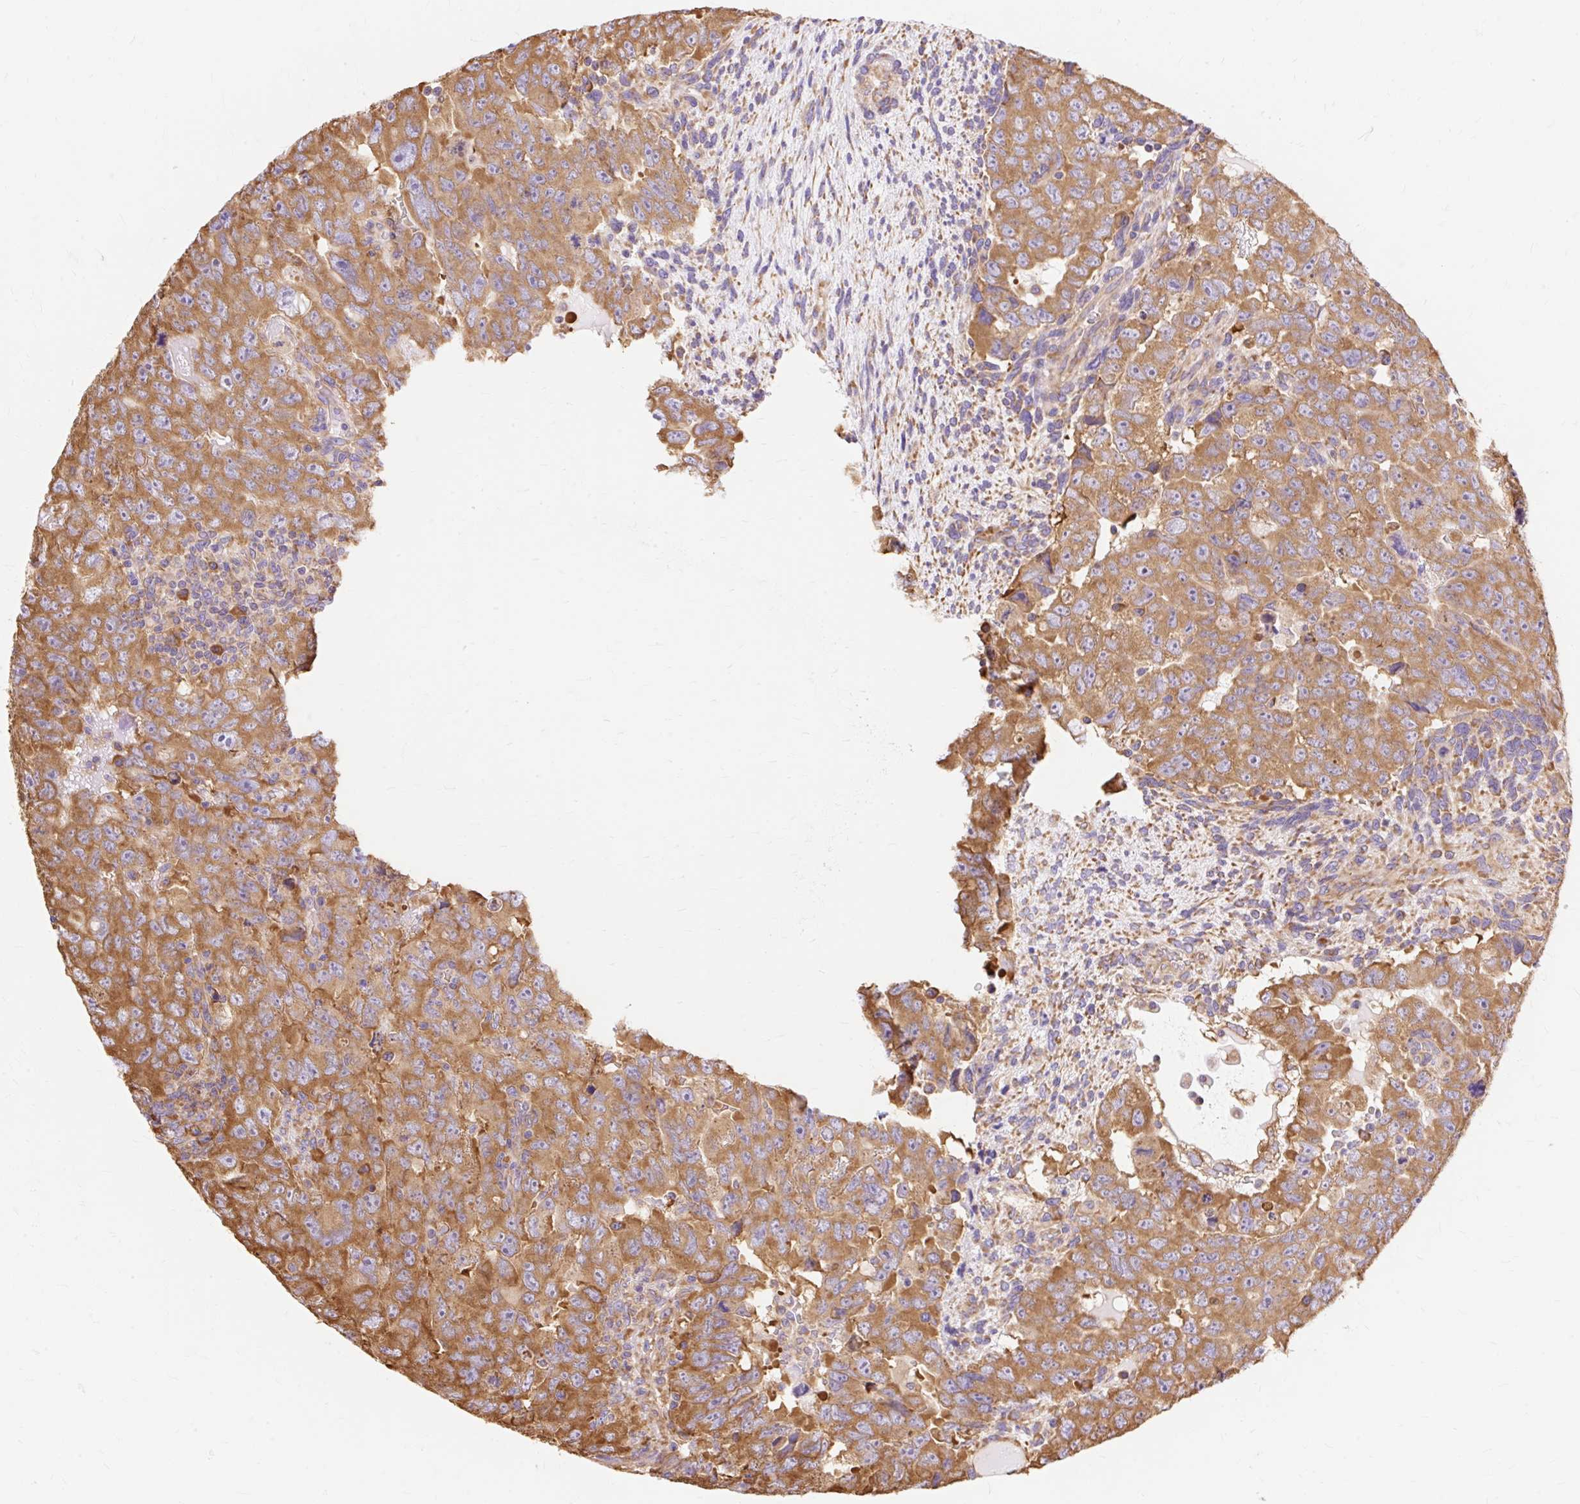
{"staining": {"intensity": "moderate", "quantity": ">75%", "location": "cytoplasmic/membranous"}, "tissue": "testis cancer", "cell_type": "Tumor cells", "image_type": "cancer", "snomed": [{"axis": "morphology", "description": "Carcinoma, Embryonal, NOS"}, {"axis": "topography", "description": "Testis"}], "caption": "Immunohistochemistry (DAB) staining of embryonal carcinoma (testis) exhibits moderate cytoplasmic/membranous protein positivity in approximately >75% of tumor cells. (DAB IHC, brown staining for protein, blue staining for nuclei).", "gene": "RPS17", "patient": {"sex": "male", "age": 24}}